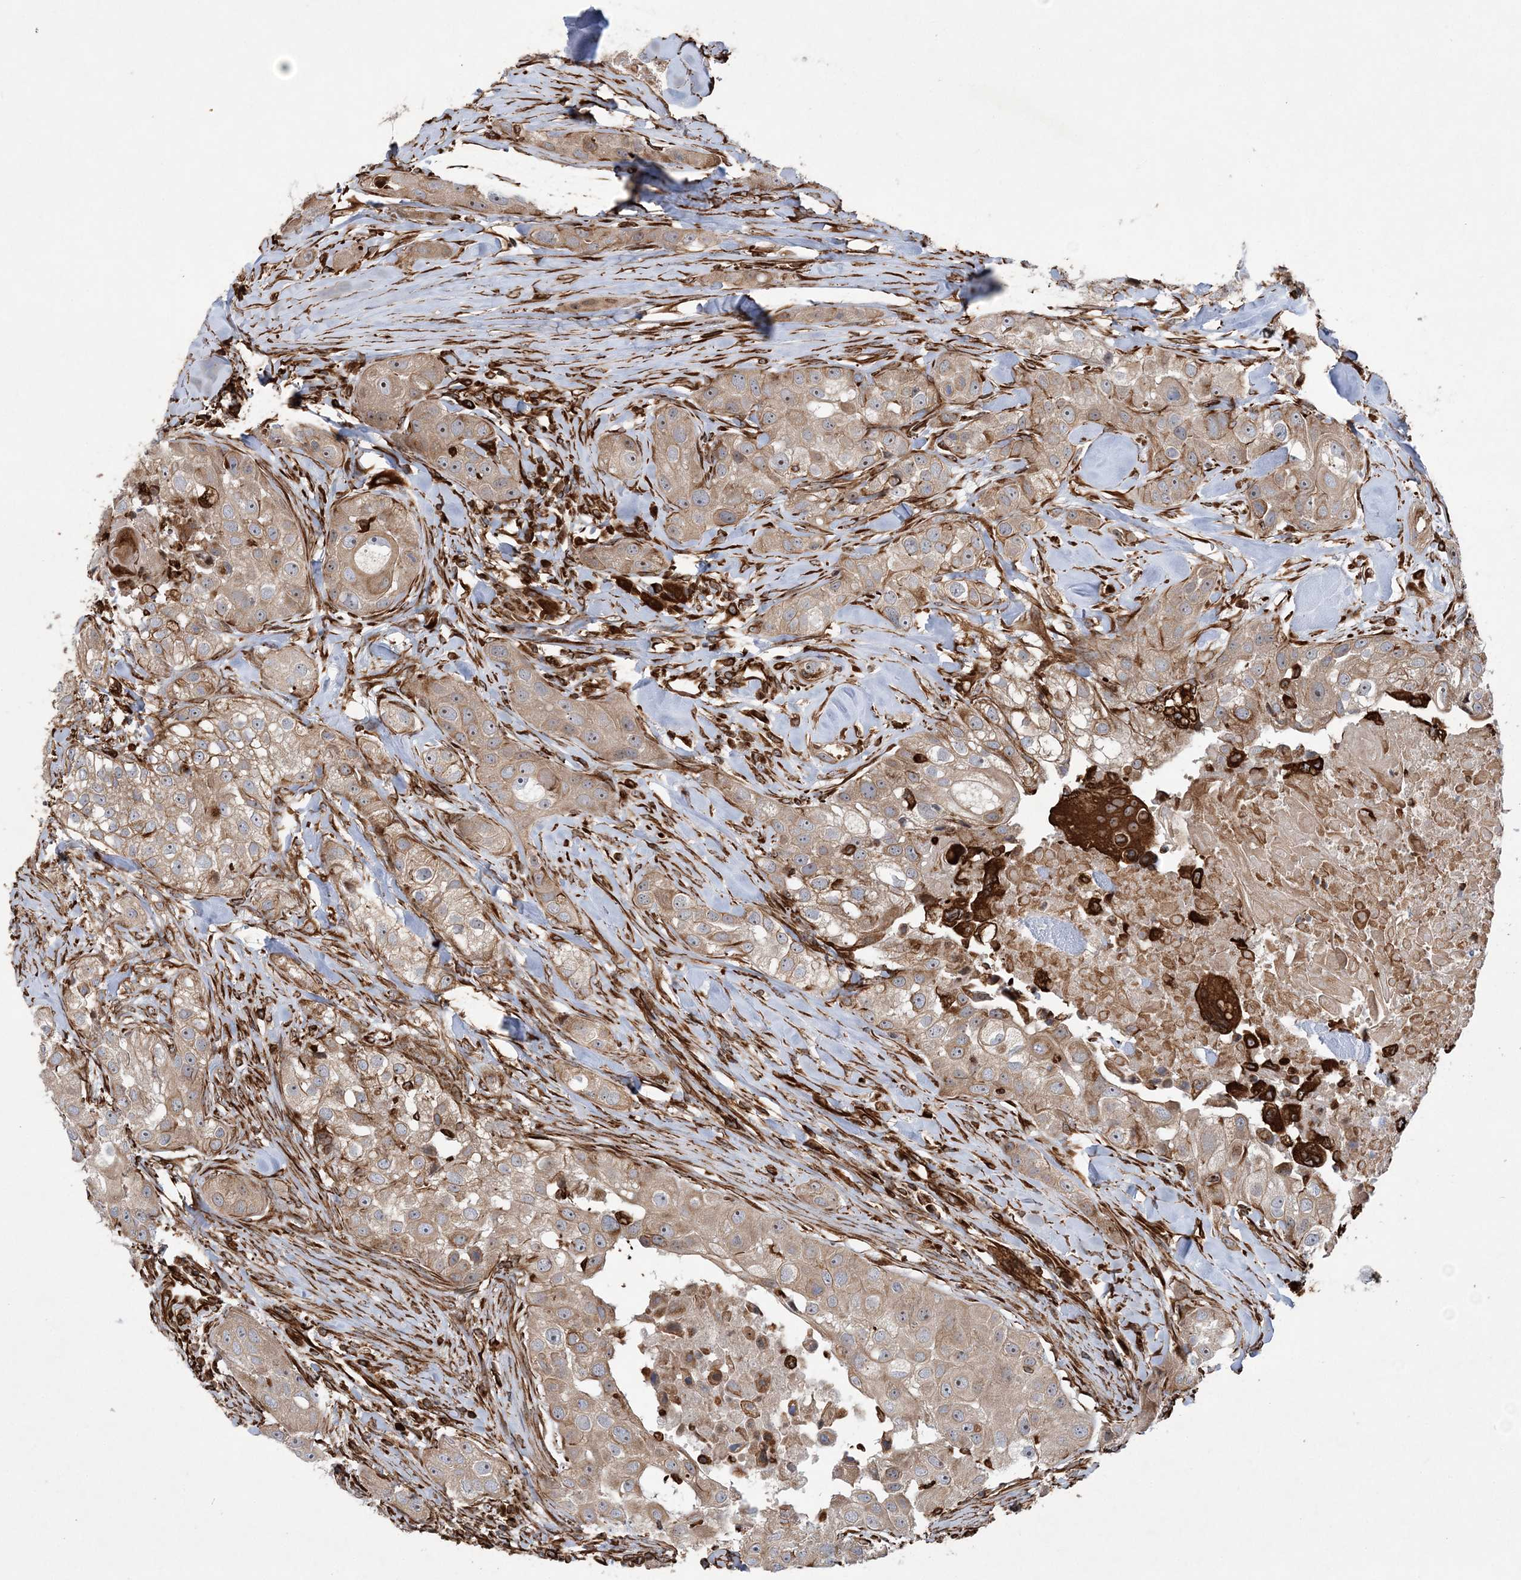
{"staining": {"intensity": "moderate", "quantity": ">75%", "location": "cytoplasmic/membranous"}, "tissue": "head and neck cancer", "cell_type": "Tumor cells", "image_type": "cancer", "snomed": [{"axis": "morphology", "description": "Normal tissue, NOS"}, {"axis": "morphology", "description": "Squamous cell carcinoma, NOS"}, {"axis": "topography", "description": "Skeletal muscle"}, {"axis": "topography", "description": "Head-Neck"}], "caption": "Head and neck cancer (squamous cell carcinoma) stained for a protein shows moderate cytoplasmic/membranous positivity in tumor cells.", "gene": "FAM114A2", "patient": {"sex": "male", "age": 51}}